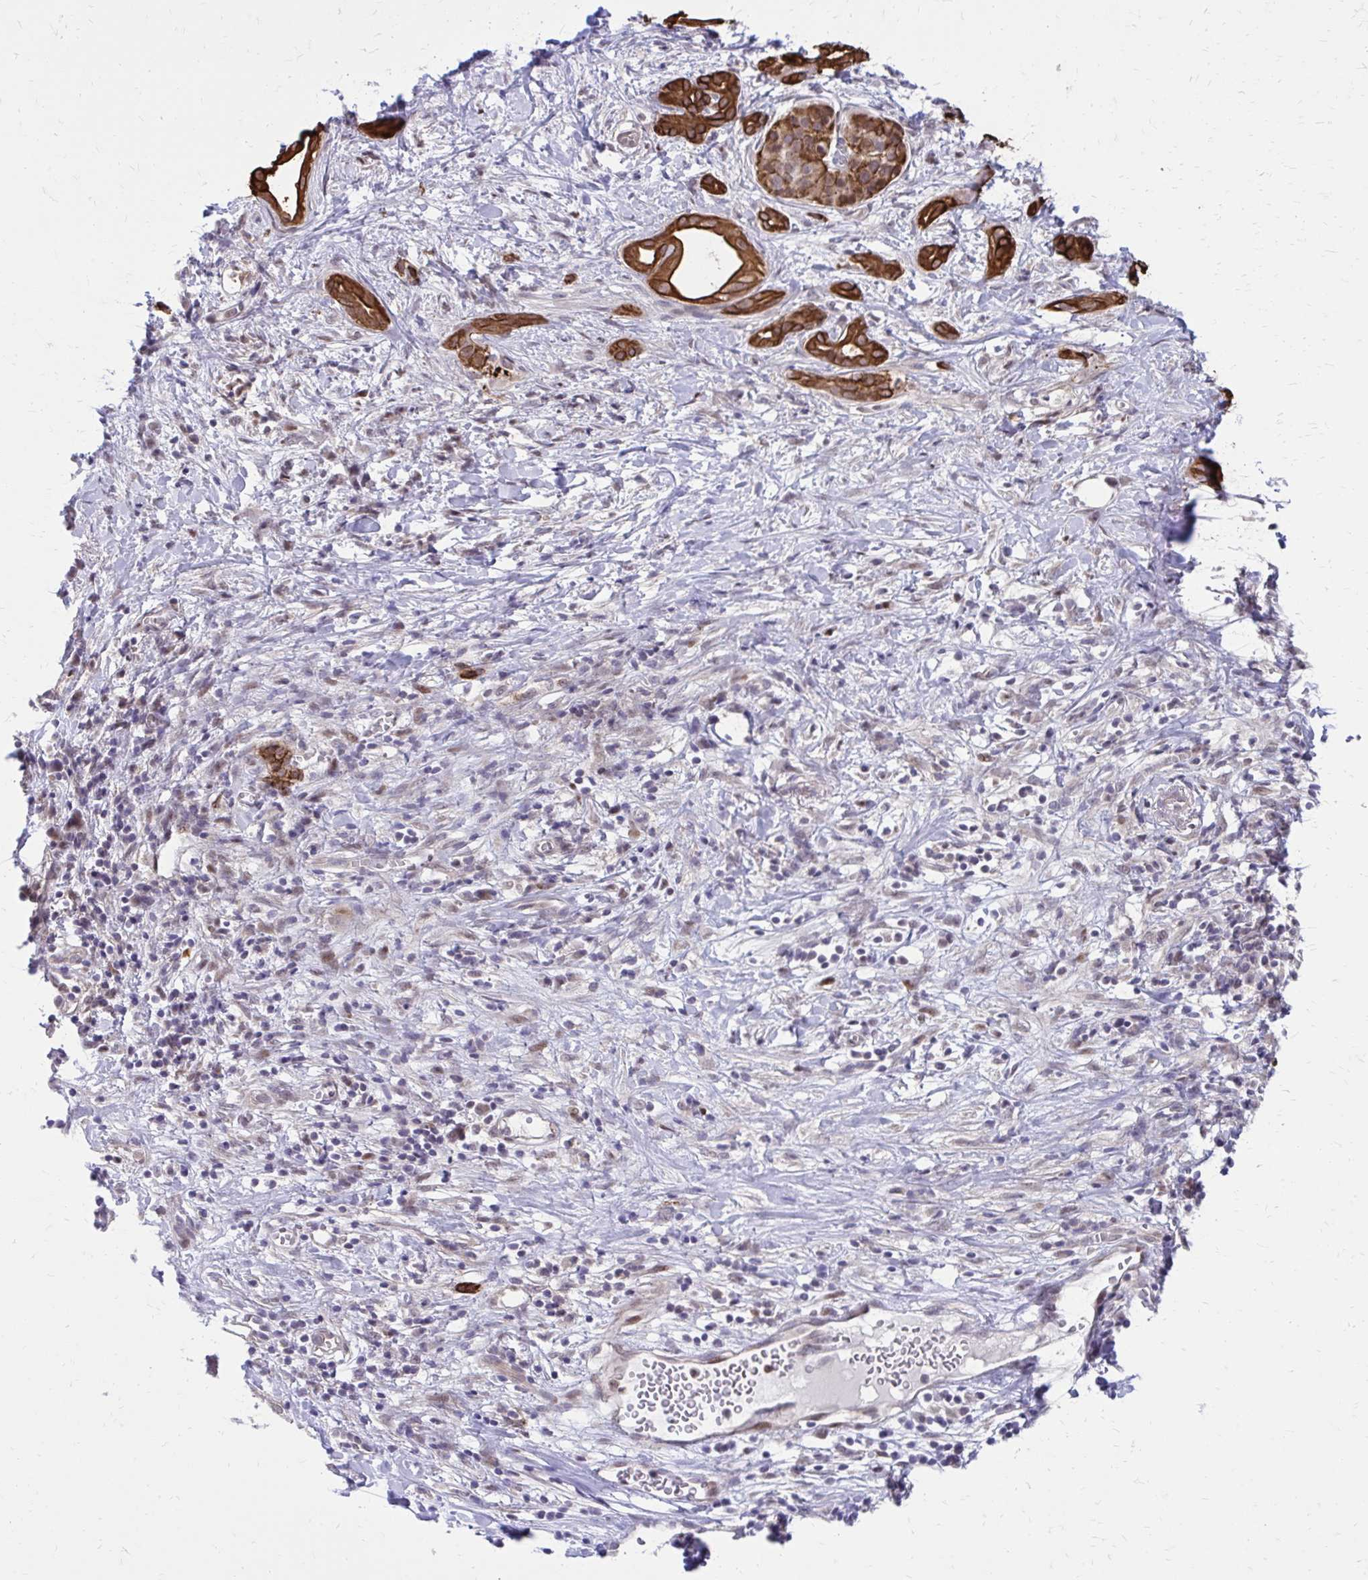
{"staining": {"intensity": "strong", "quantity": ">75%", "location": "cytoplasmic/membranous"}, "tissue": "pancreatic cancer", "cell_type": "Tumor cells", "image_type": "cancer", "snomed": [{"axis": "morphology", "description": "Adenocarcinoma, NOS"}, {"axis": "topography", "description": "Pancreas"}], "caption": "About >75% of tumor cells in human pancreatic cancer exhibit strong cytoplasmic/membranous protein positivity as visualized by brown immunohistochemical staining.", "gene": "ANKRD30B", "patient": {"sex": "male", "age": 61}}